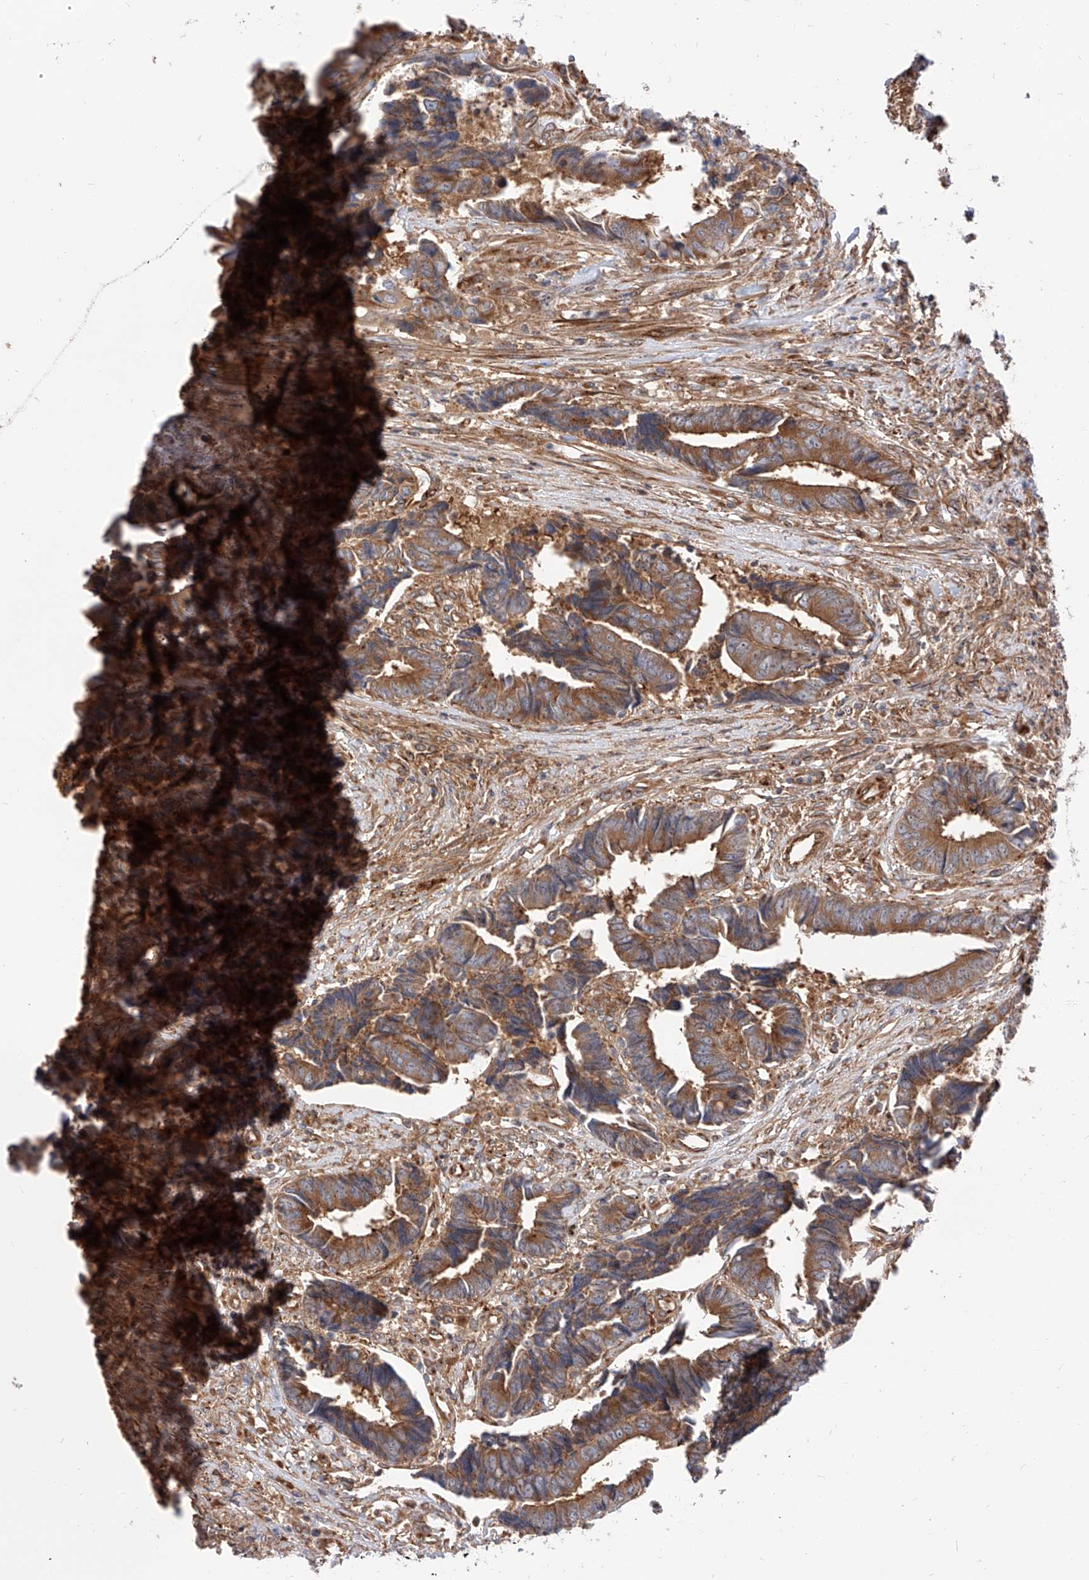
{"staining": {"intensity": "moderate", "quantity": ">75%", "location": "cytoplasmic/membranous"}, "tissue": "colorectal cancer", "cell_type": "Tumor cells", "image_type": "cancer", "snomed": [{"axis": "morphology", "description": "Adenocarcinoma, NOS"}, {"axis": "topography", "description": "Rectum"}], "caption": "Brown immunohistochemical staining in human adenocarcinoma (colorectal) exhibits moderate cytoplasmic/membranous expression in about >75% of tumor cells.", "gene": "ISCA2", "patient": {"sex": "male", "age": 84}}